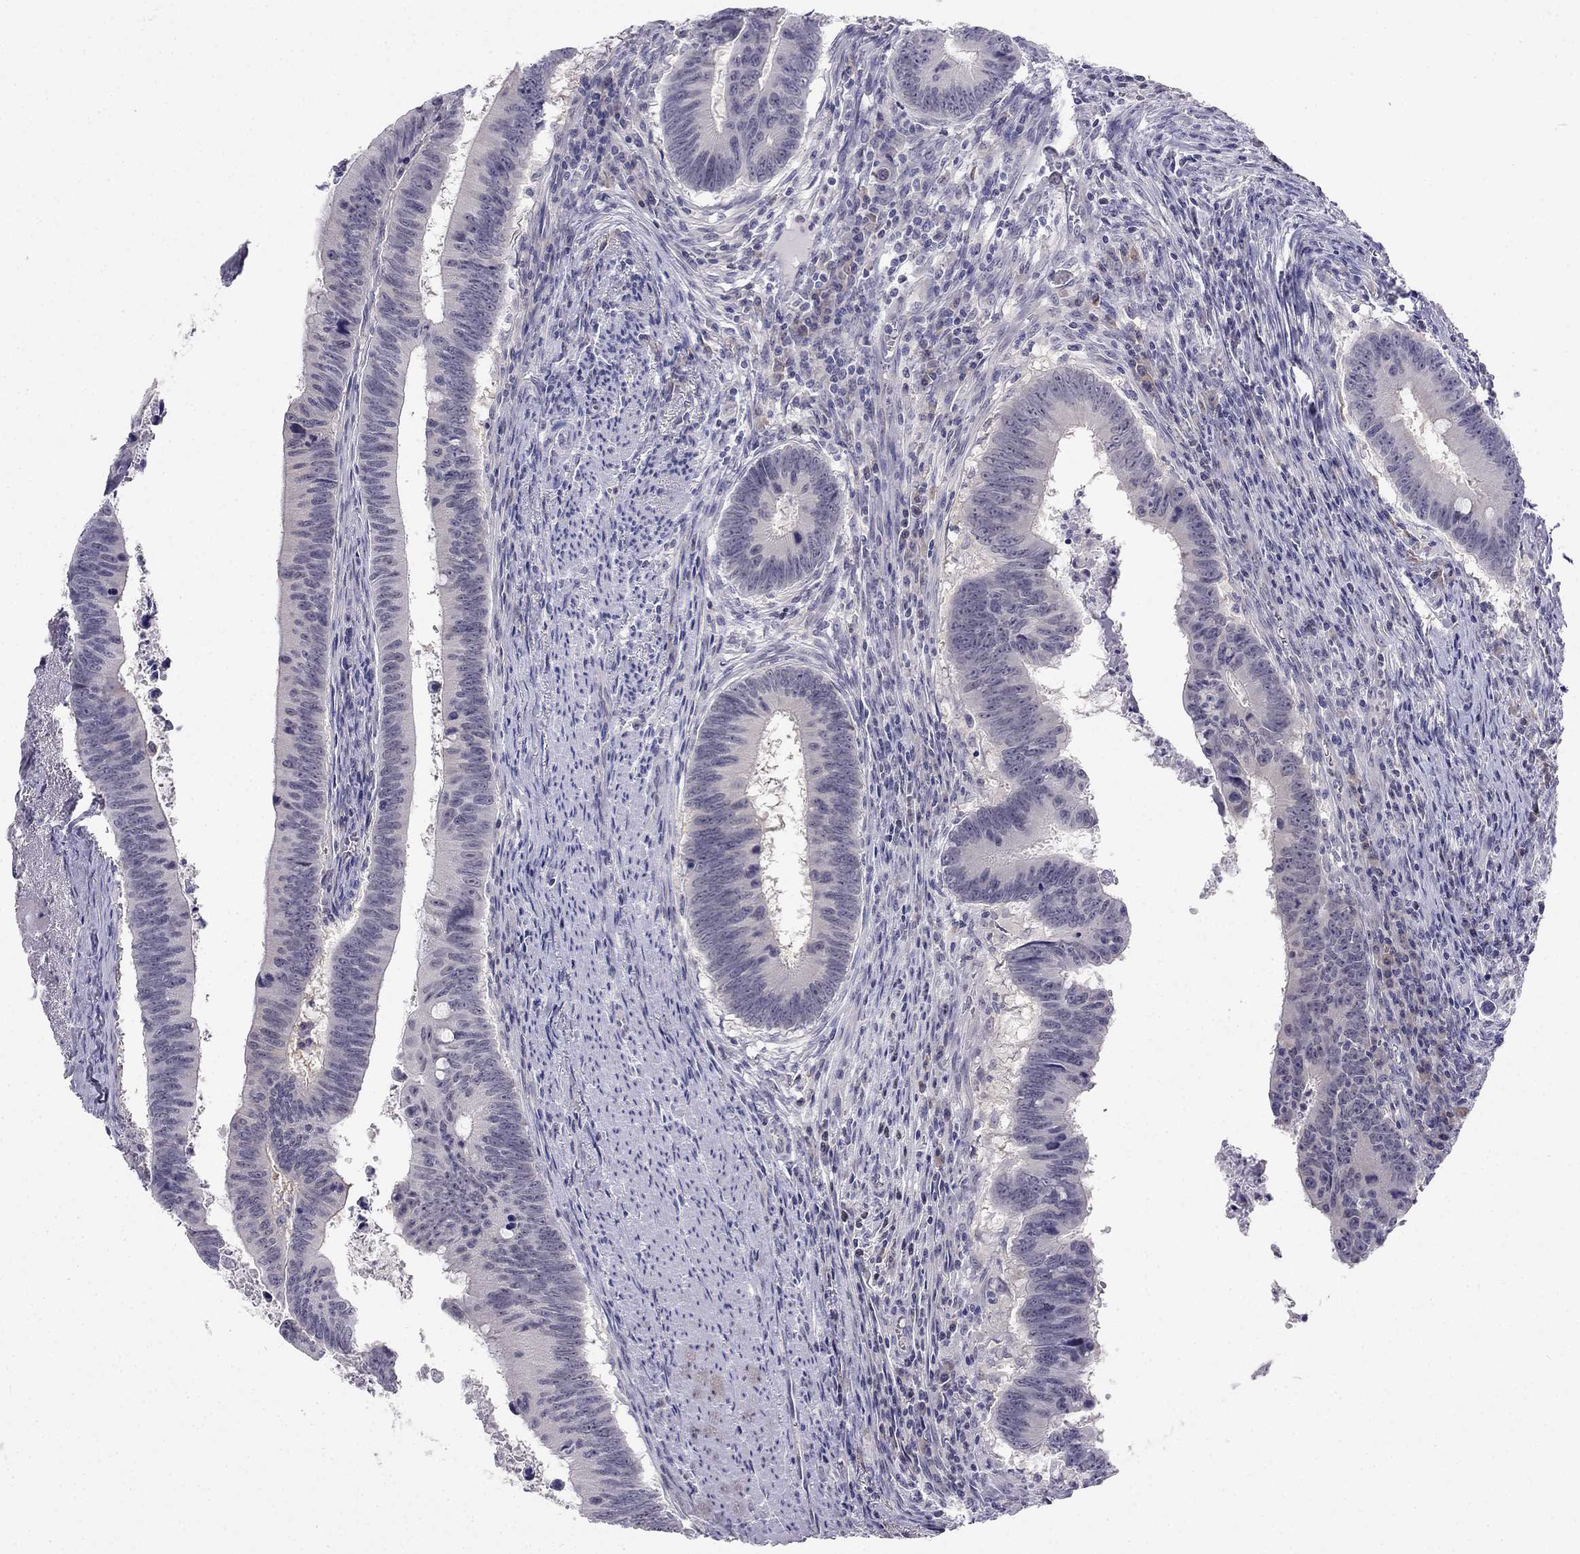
{"staining": {"intensity": "negative", "quantity": "none", "location": "none"}, "tissue": "colorectal cancer", "cell_type": "Tumor cells", "image_type": "cancer", "snomed": [{"axis": "morphology", "description": "Adenocarcinoma, NOS"}, {"axis": "topography", "description": "Colon"}], "caption": "A photomicrograph of colorectal cancer stained for a protein reveals no brown staining in tumor cells.", "gene": "C16orf89", "patient": {"sex": "female", "age": 87}}